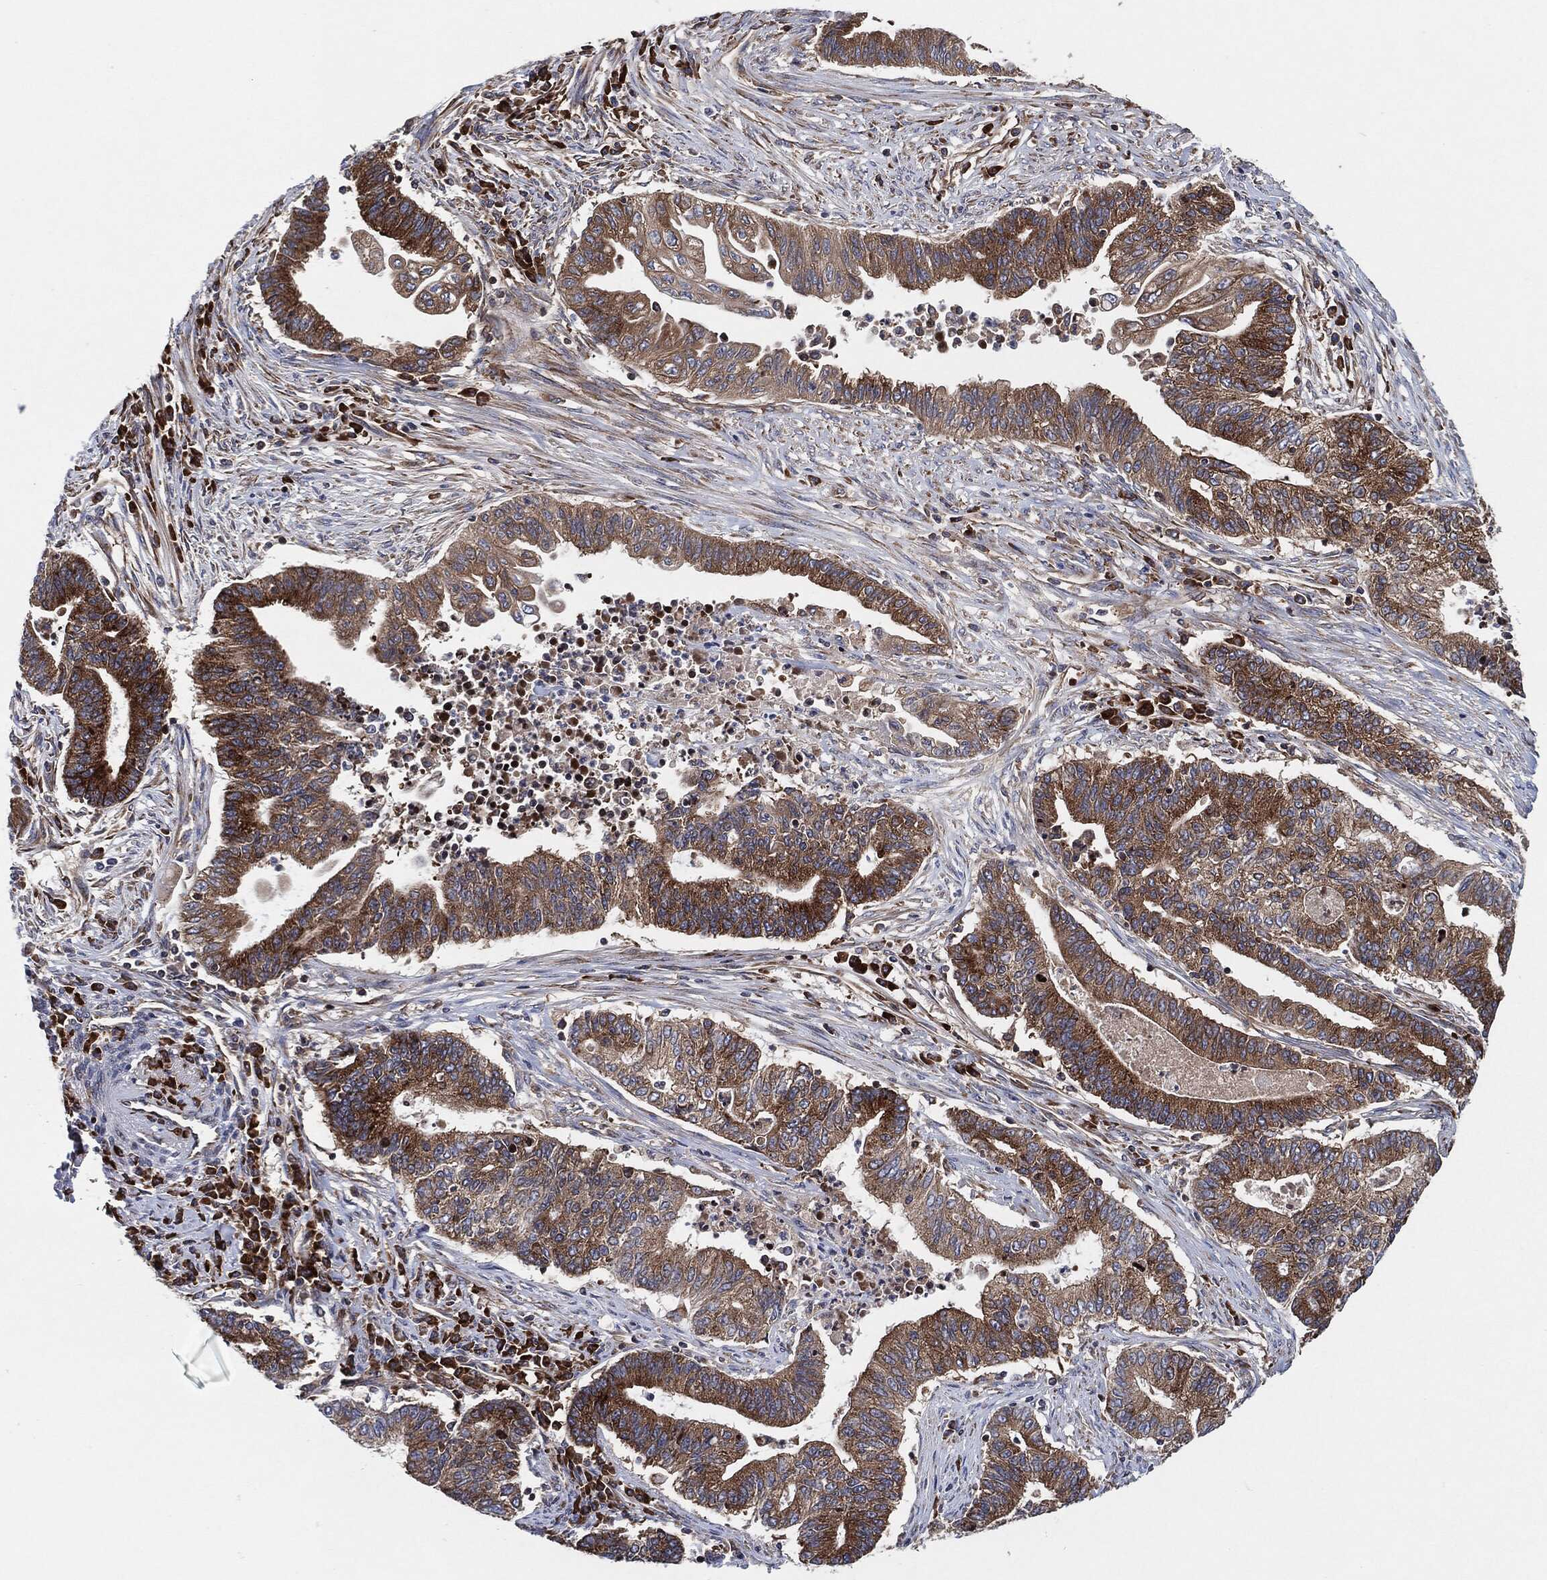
{"staining": {"intensity": "strong", "quantity": ">75%", "location": "cytoplasmic/membranous"}, "tissue": "endometrial cancer", "cell_type": "Tumor cells", "image_type": "cancer", "snomed": [{"axis": "morphology", "description": "Adenocarcinoma, NOS"}, {"axis": "topography", "description": "Uterus"}, {"axis": "topography", "description": "Endometrium"}], "caption": "This photomicrograph exhibits IHC staining of human endometrial cancer (adenocarcinoma), with high strong cytoplasmic/membranous positivity in approximately >75% of tumor cells.", "gene": "EIF2S2", "patient": {"sex": "female", "age": 54}}